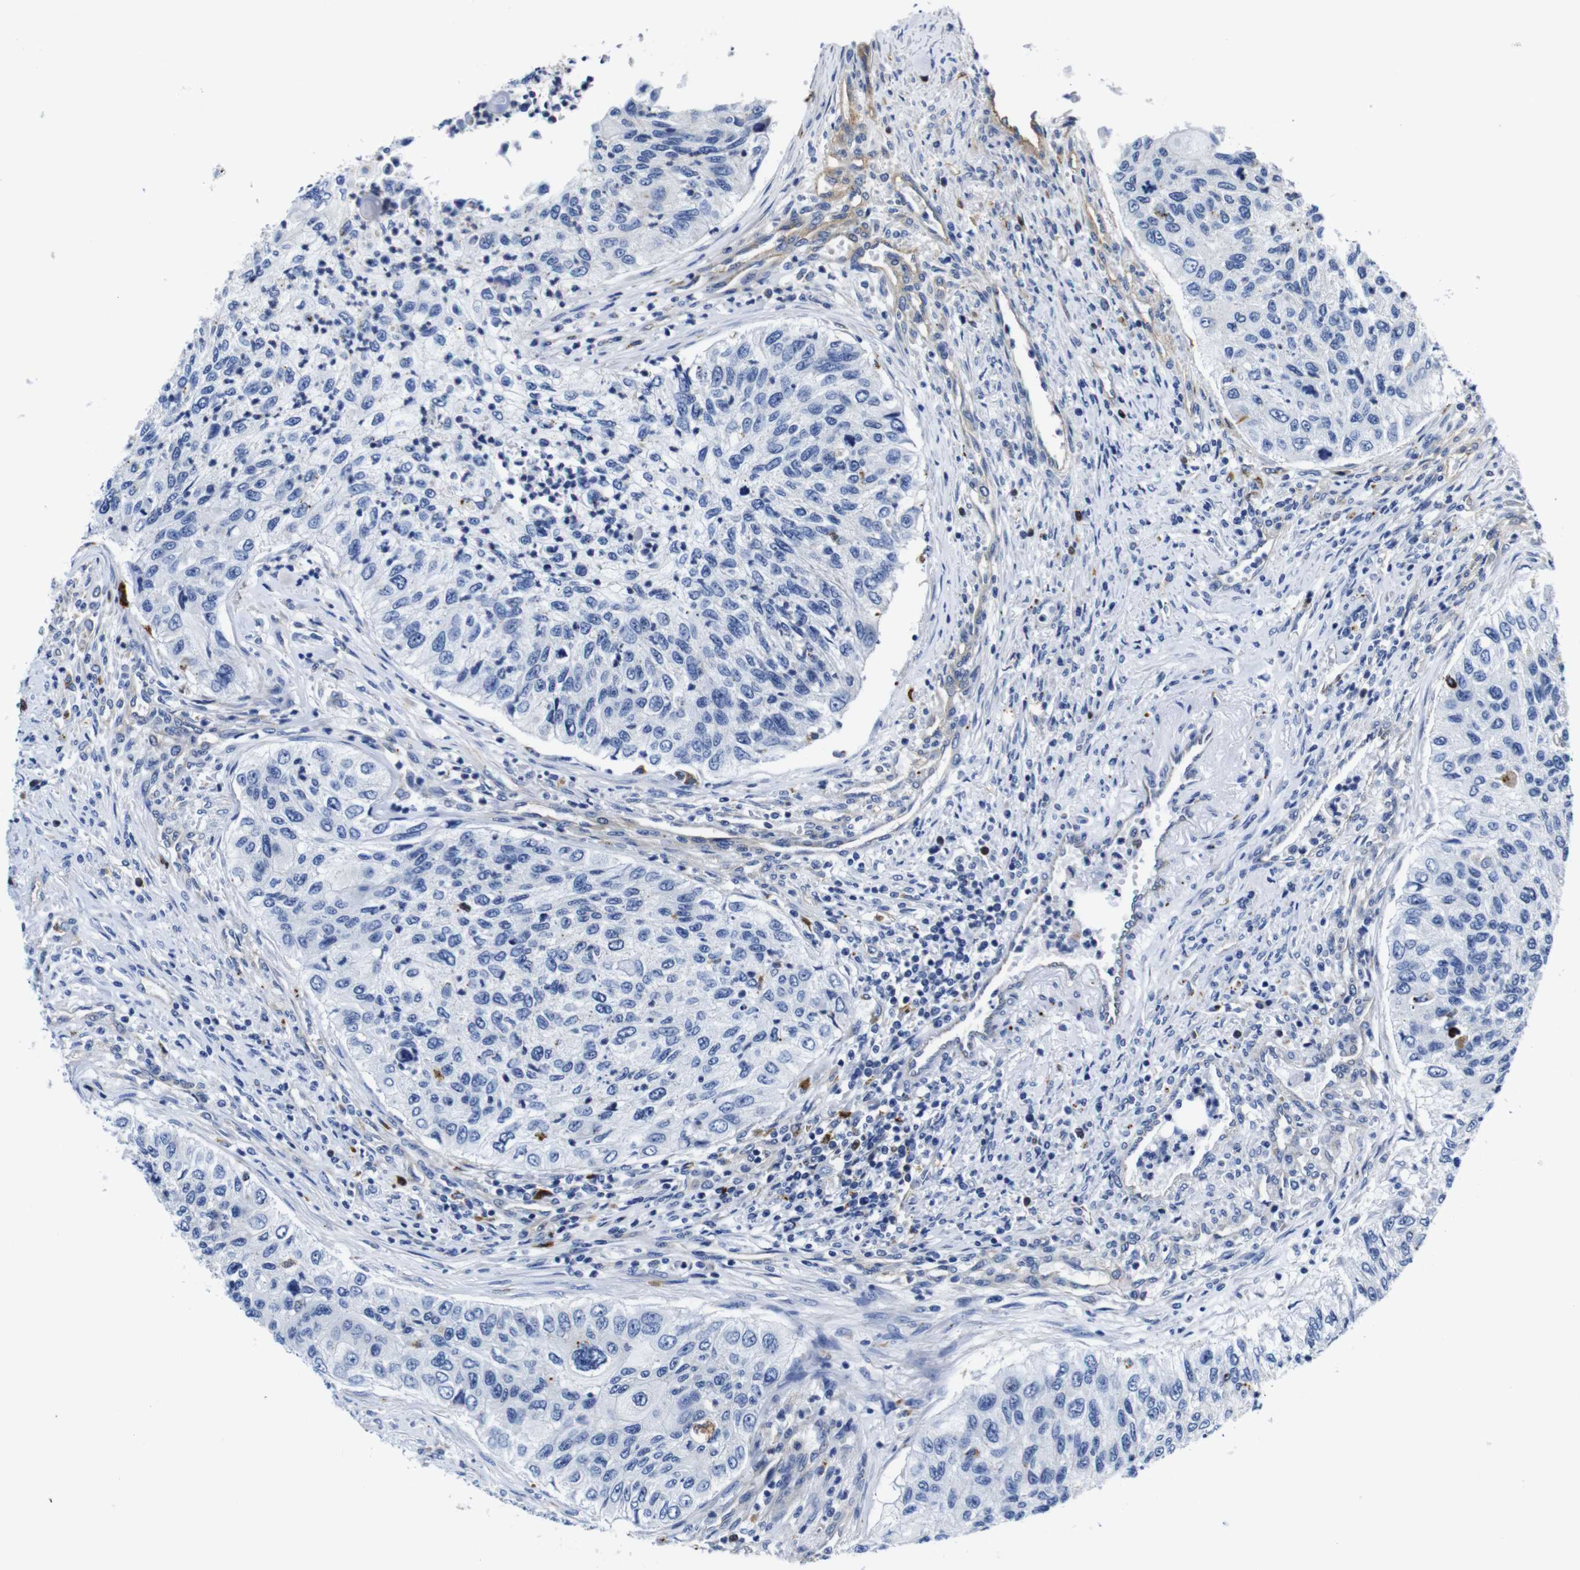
{"staining": {"intensity": "negative", "quantity": "none", "location": "none"}, "tissue": "urothelial cancer", "cell_type": "Tumor cells", "image_type": "cancer", "snomed": [{"axis": "morphology", "description": "Urothelial carcinoma, High grade"}, {"axis": "topography", "description": "Urinary bladder"}], "caption": "A high-resolution micrograph shows immunohistochemistry (IHC) staining of urothelial cancer, which exhibits no significant staining in tumor cells.", "gene": "GIMAP2", "patient": {"sex": "female", "age": 60}}